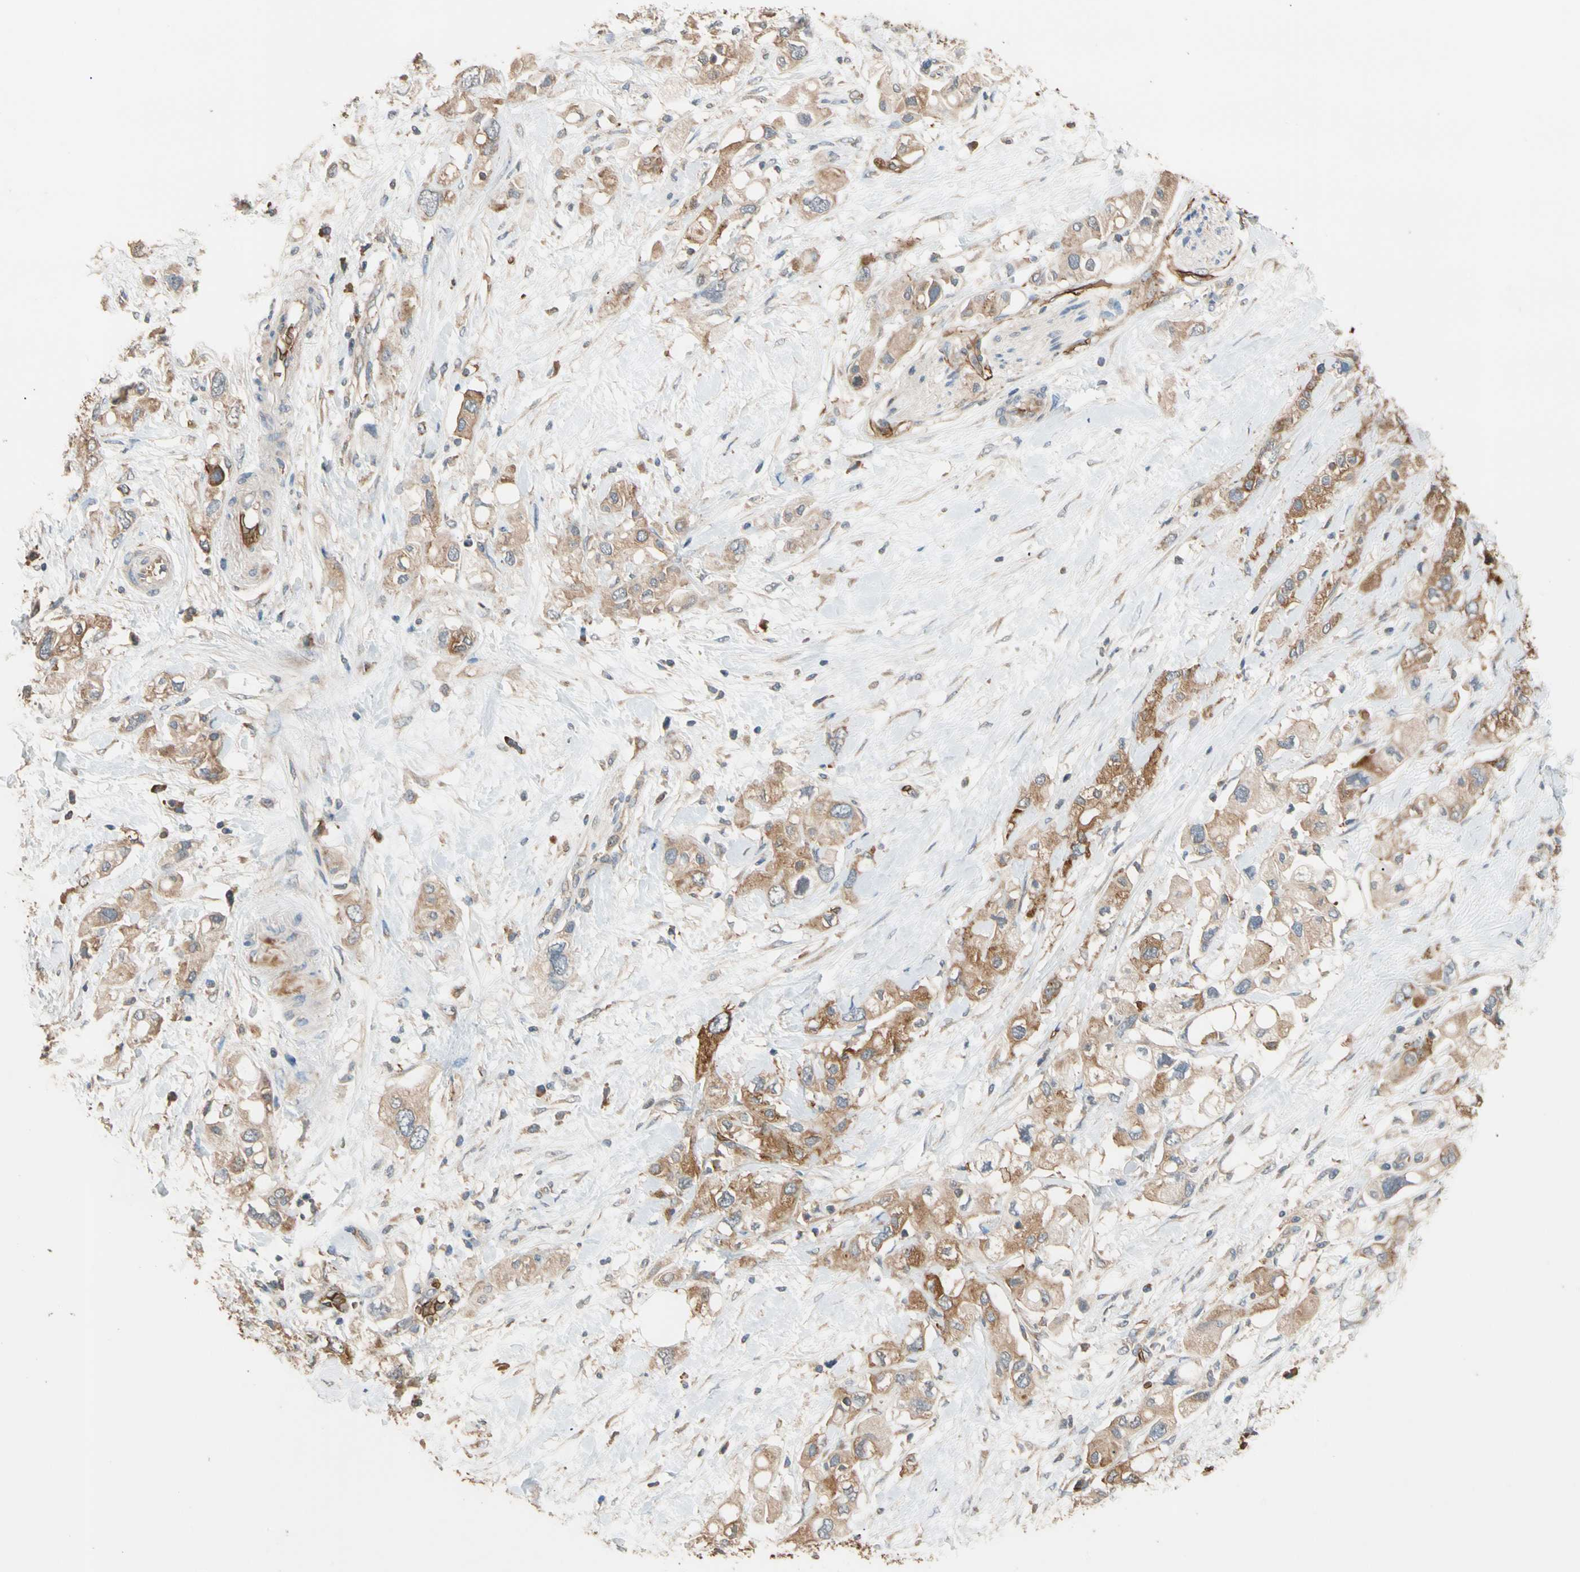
{"staining": {"intensity": "moderate", "quantity": "25%-75%", "location": "cytoplasmic/membranous"}, "tissue": "pancreatic cancer", "cell_type": "Tumor cells", "image_type": "cancer", "snomed": [{"axis": "morphology", "description": "Adenocarcinoma, NOS"}, {"axis": "topography", "description": "Pancreas"}], "caption": "This histopathology image exhibits IHC staining of pancreatic cancer (adenocarcinoma), with medium moderate cytoplasmic/membranous positivity in about 25%-75% of tumor cells.", "gene": "RIOK2", "patient": {"sex": "female", "age": 56}}